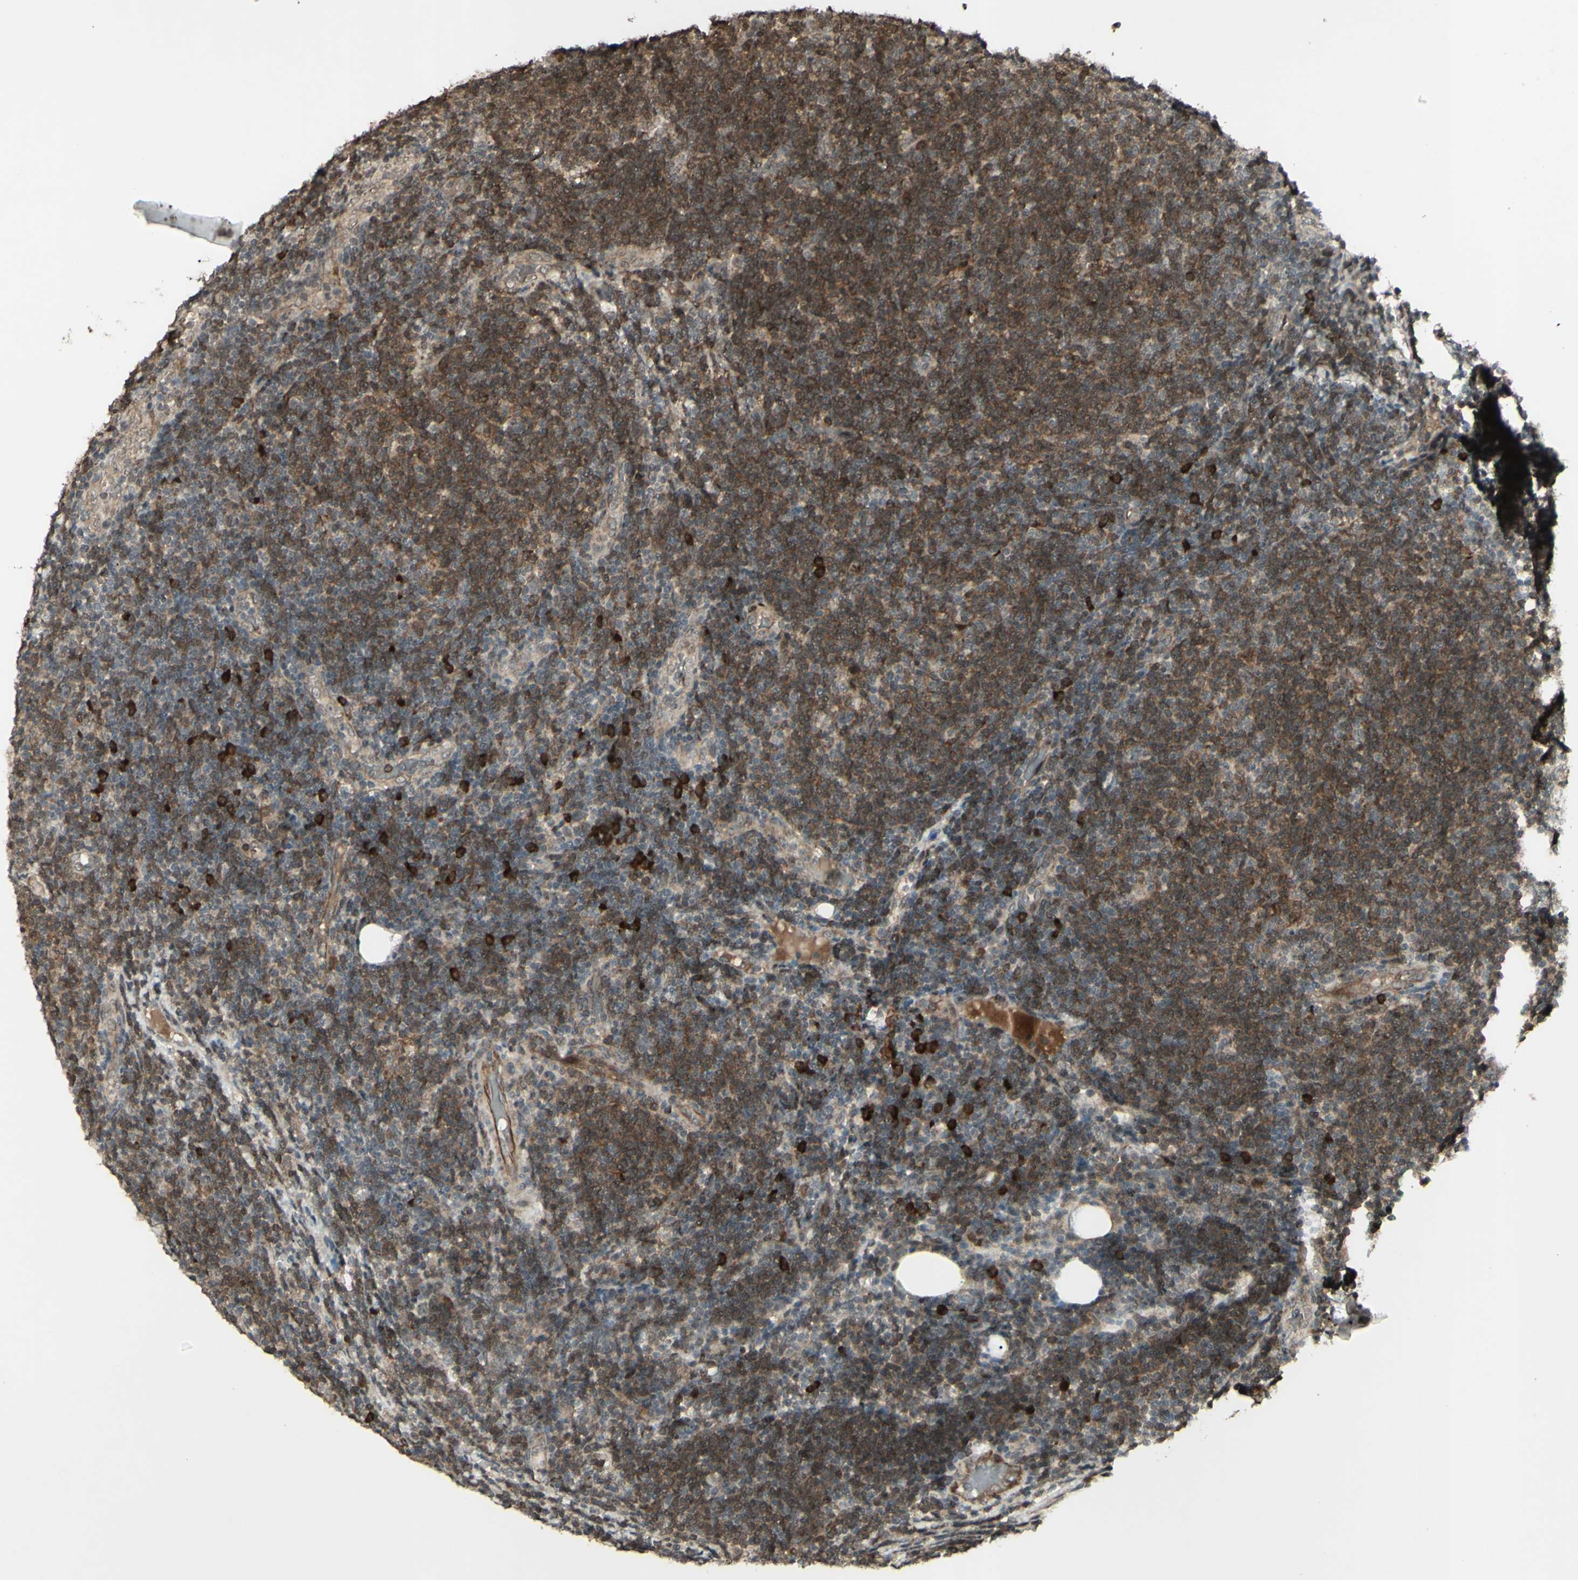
{"staining": {"intensity": "moderate", "quantity": ">75%", "location": "cytoplasmic/membranous,nuclear"}, "tissue": "lymphoma", "cell_type": "Tumor cells", "image_type": "cancer", "snomed": [{"axis": "morphology", "description": "Malignant lymphoma, non-Hodgkin's type, Low grade"}, {"axis": "topography", "description": "Lymph node"}], "caption": "The histopathology image exhibits immunohistochemical staining of lymphoma. There is moderate cytoplasmic/membranous and nuclear expression is seen in approximately >75% of tumor cells. (DAB IHC, brown staining for protein, blue staining for nuclei).", "gene": "BLNK", "patient": {"sex": "male", "age": 83}}